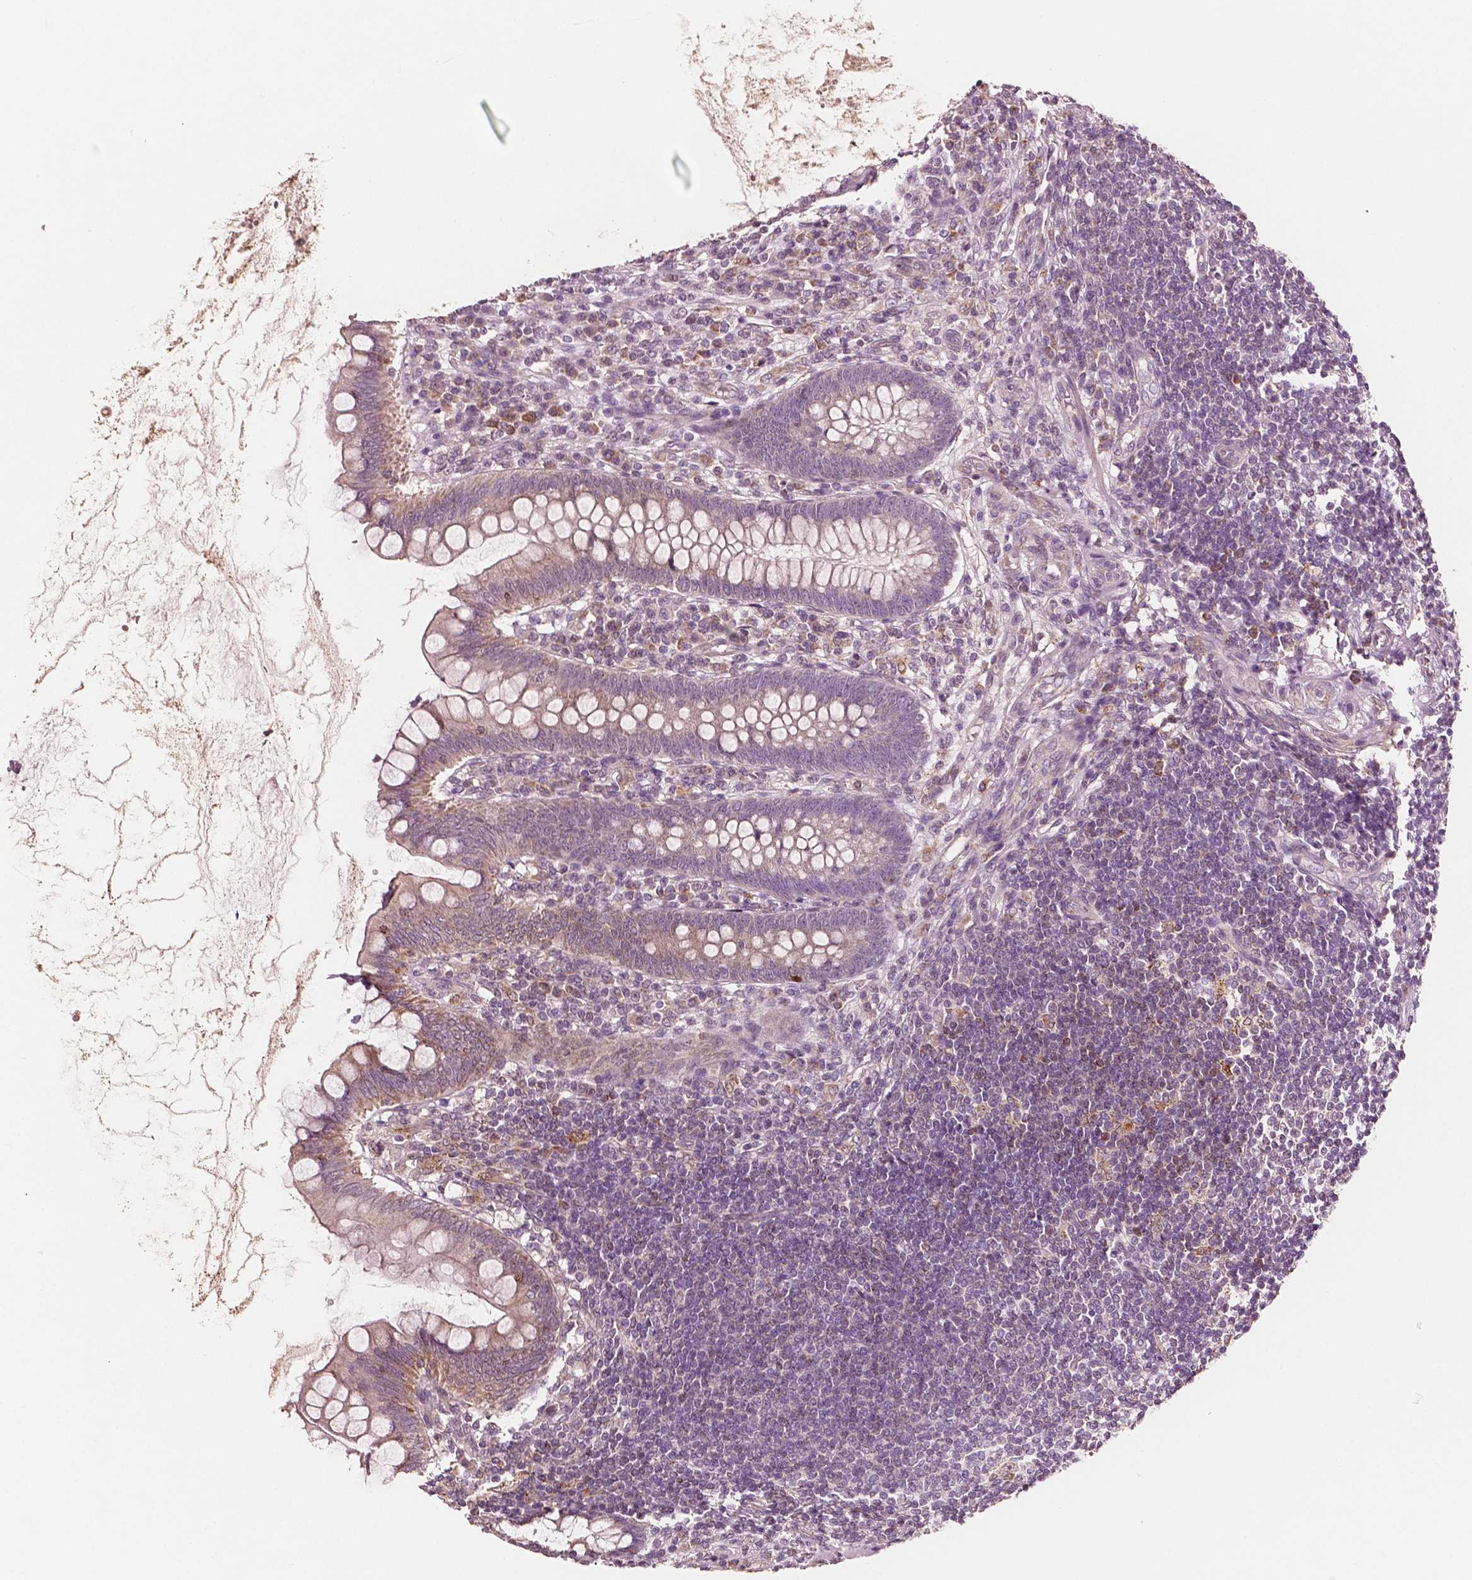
{"staining": {"intensity": "moderate", "quantity": ">75%", "location": "cytoplasmic/membranous"}, "tissue": "appendix", "cell_type": "Glandular cells", "image_type": "normal", "snomed": [{"axis": "morphology", "description": "Normal tissue, NOS"}, {"axis": "topography", "description": "Appendix"}], "caption": "This is a micrograph of IHC staining of normal appendix, which shows moderate staining in the cytoplasmic/membranous of glandular cells.", "gene": "MCL1", "patient": {"sex": "female", "age": 57}}